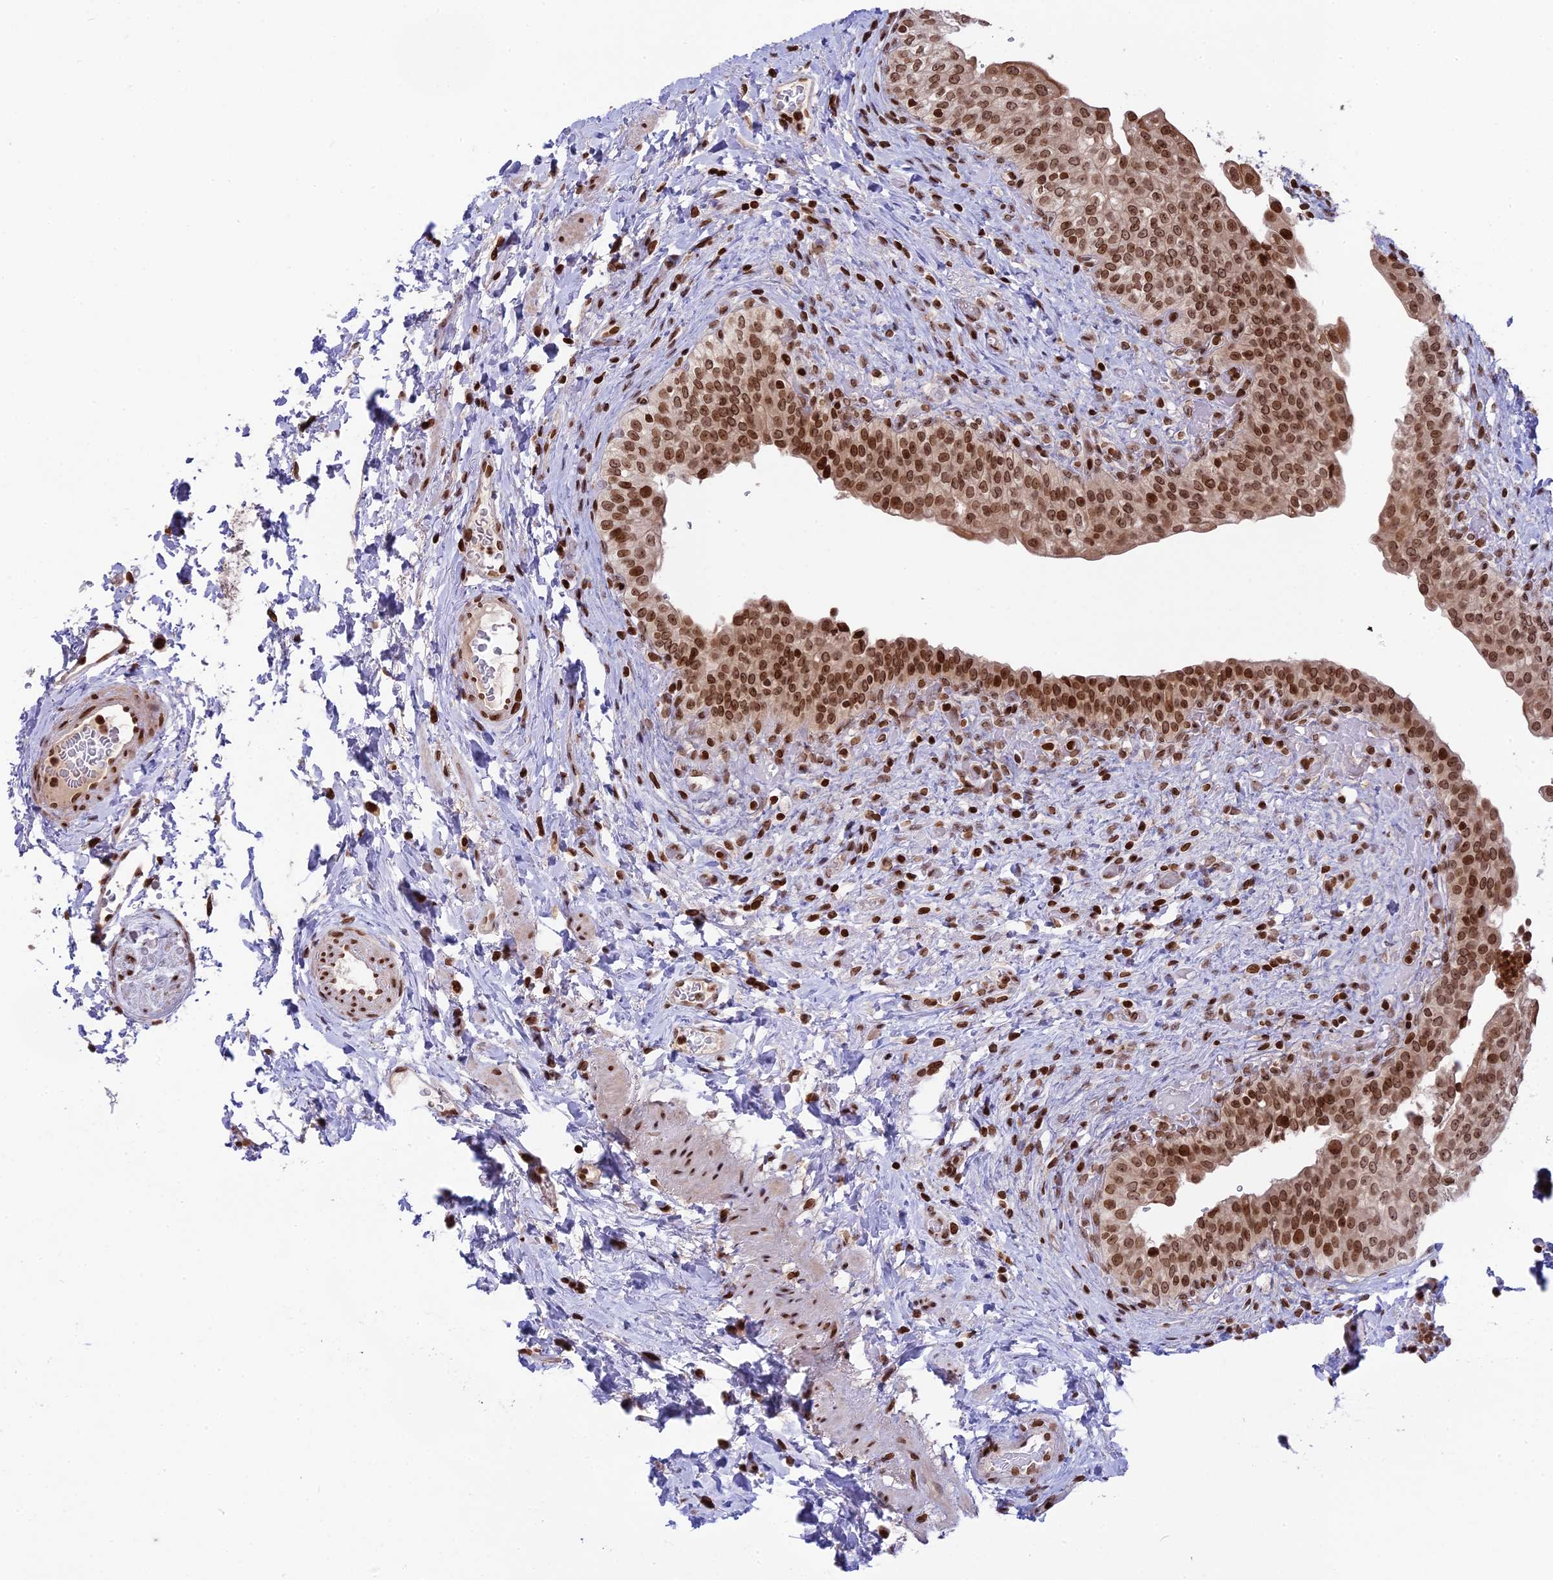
{"staining": {"intensity": "strong", "quantity": ">75%", "location": "nuclear"}, "tissue": "urinary bladder", "cell_type": "Urothelial cells", "image_type": "normal", "snomed": [{"axis": "morphology", "description": "Normal tissue, NOS"}, {"axis": "topography", "description": "Urinary bladder"}], "caption": "This photomicrograph shows unremarkable urinary bladder stained with IHC to label a protein in brown. The nuclear of urothelial cells show strong positivity for the protein. Nuclei are counter-stained blue.", "gene": "TET2", "patient": {"sex": "male", "age": 69}}